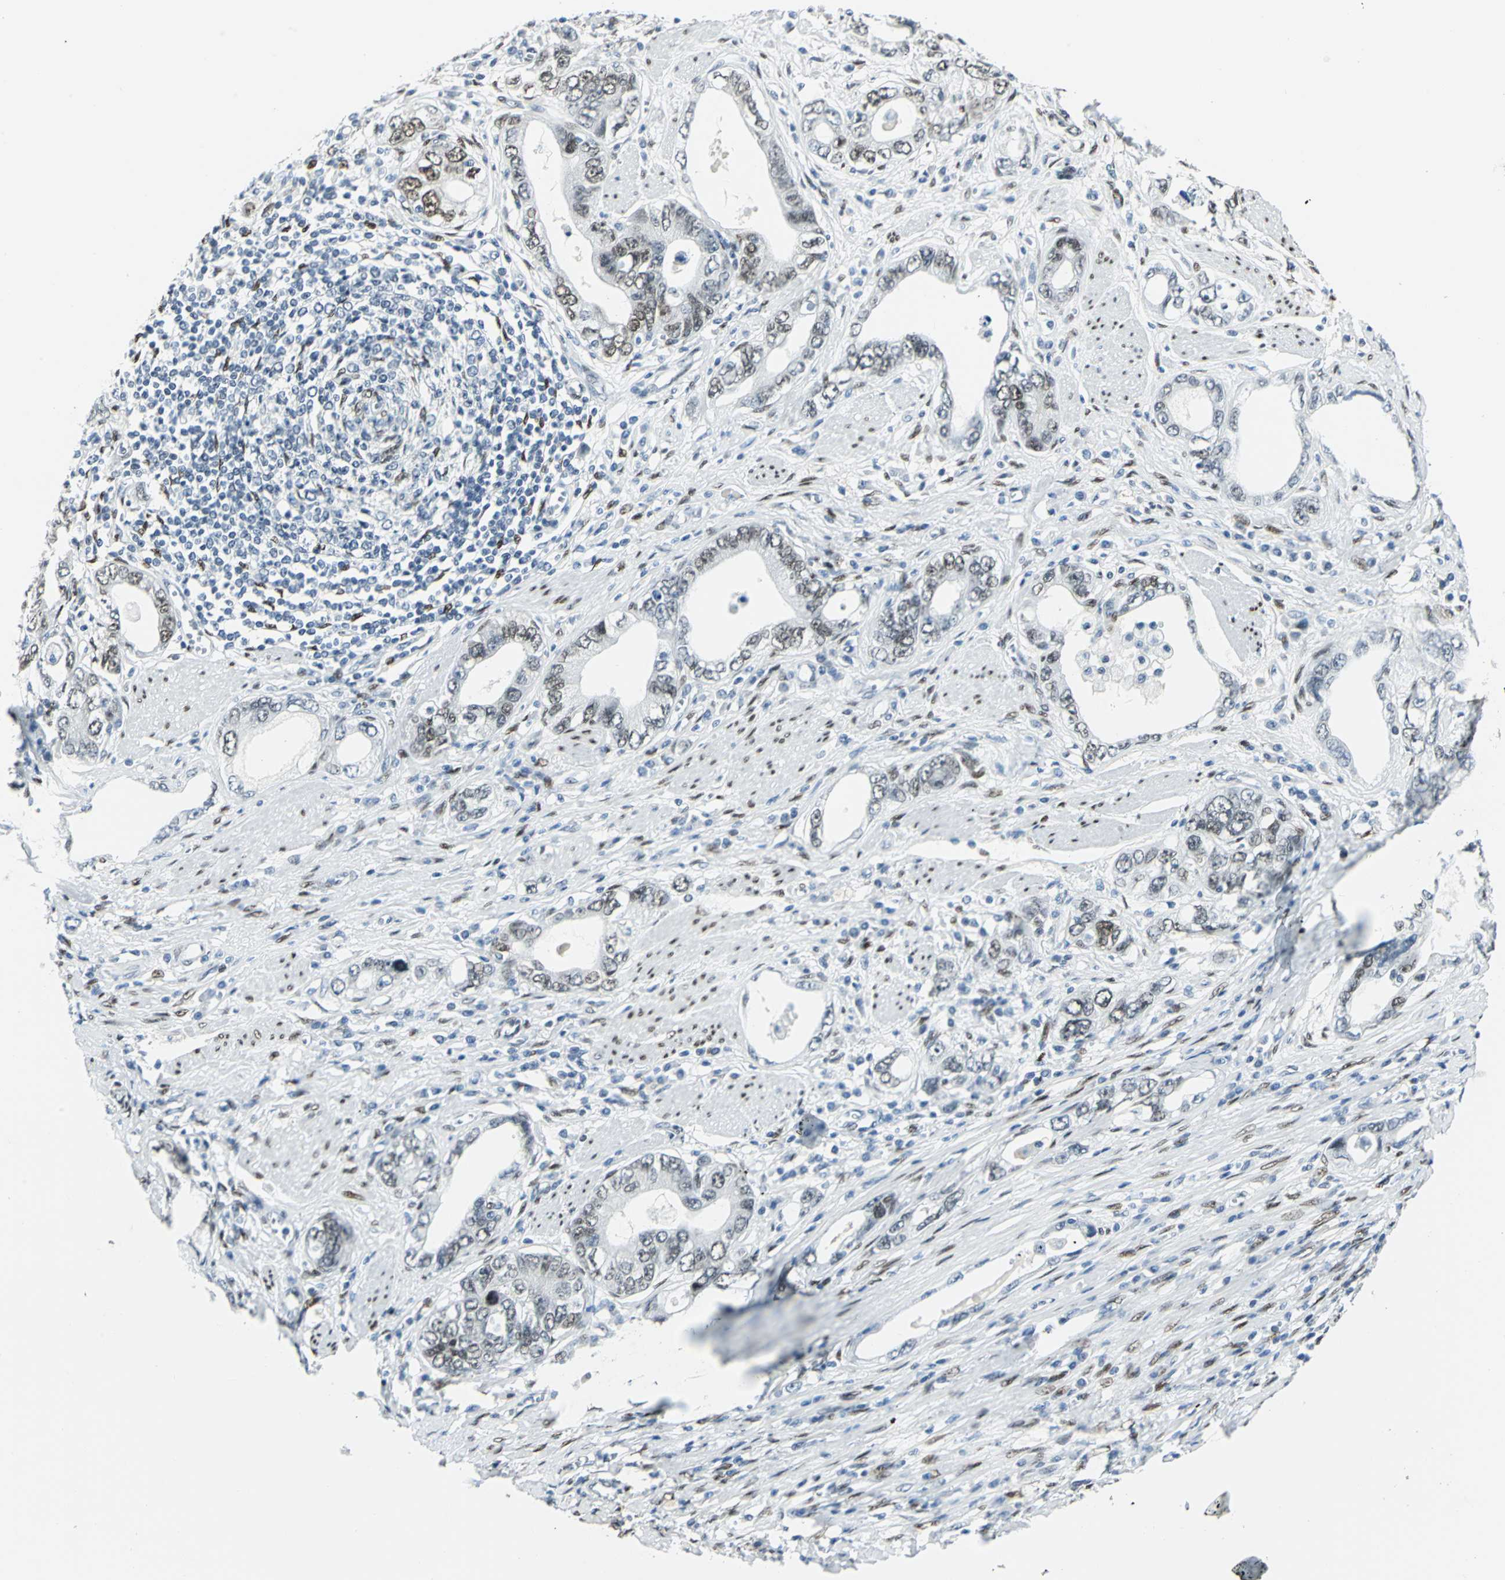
{"staining": {"intensity": "moderate", "quantity": ">75%", "location": "nuclear"}, "tissue": "stomach cancer", "cell_type": "Tumor cells", "image_type": "cancer", "snomed": [{"axis": "morphology", "description": "Adenocarcinoma, NOS"}, {"axis": "topography", "description": "Stomach, lower"}], "caption": "A photomicrograph showing moderate nuclear expression in about >75% of tumor cells in adenocarcinoma (stomach), as visualized by brown immunohistochemical staining.", "gene": "MEIS2", "patient": {"sex": "female", "age": 93}}